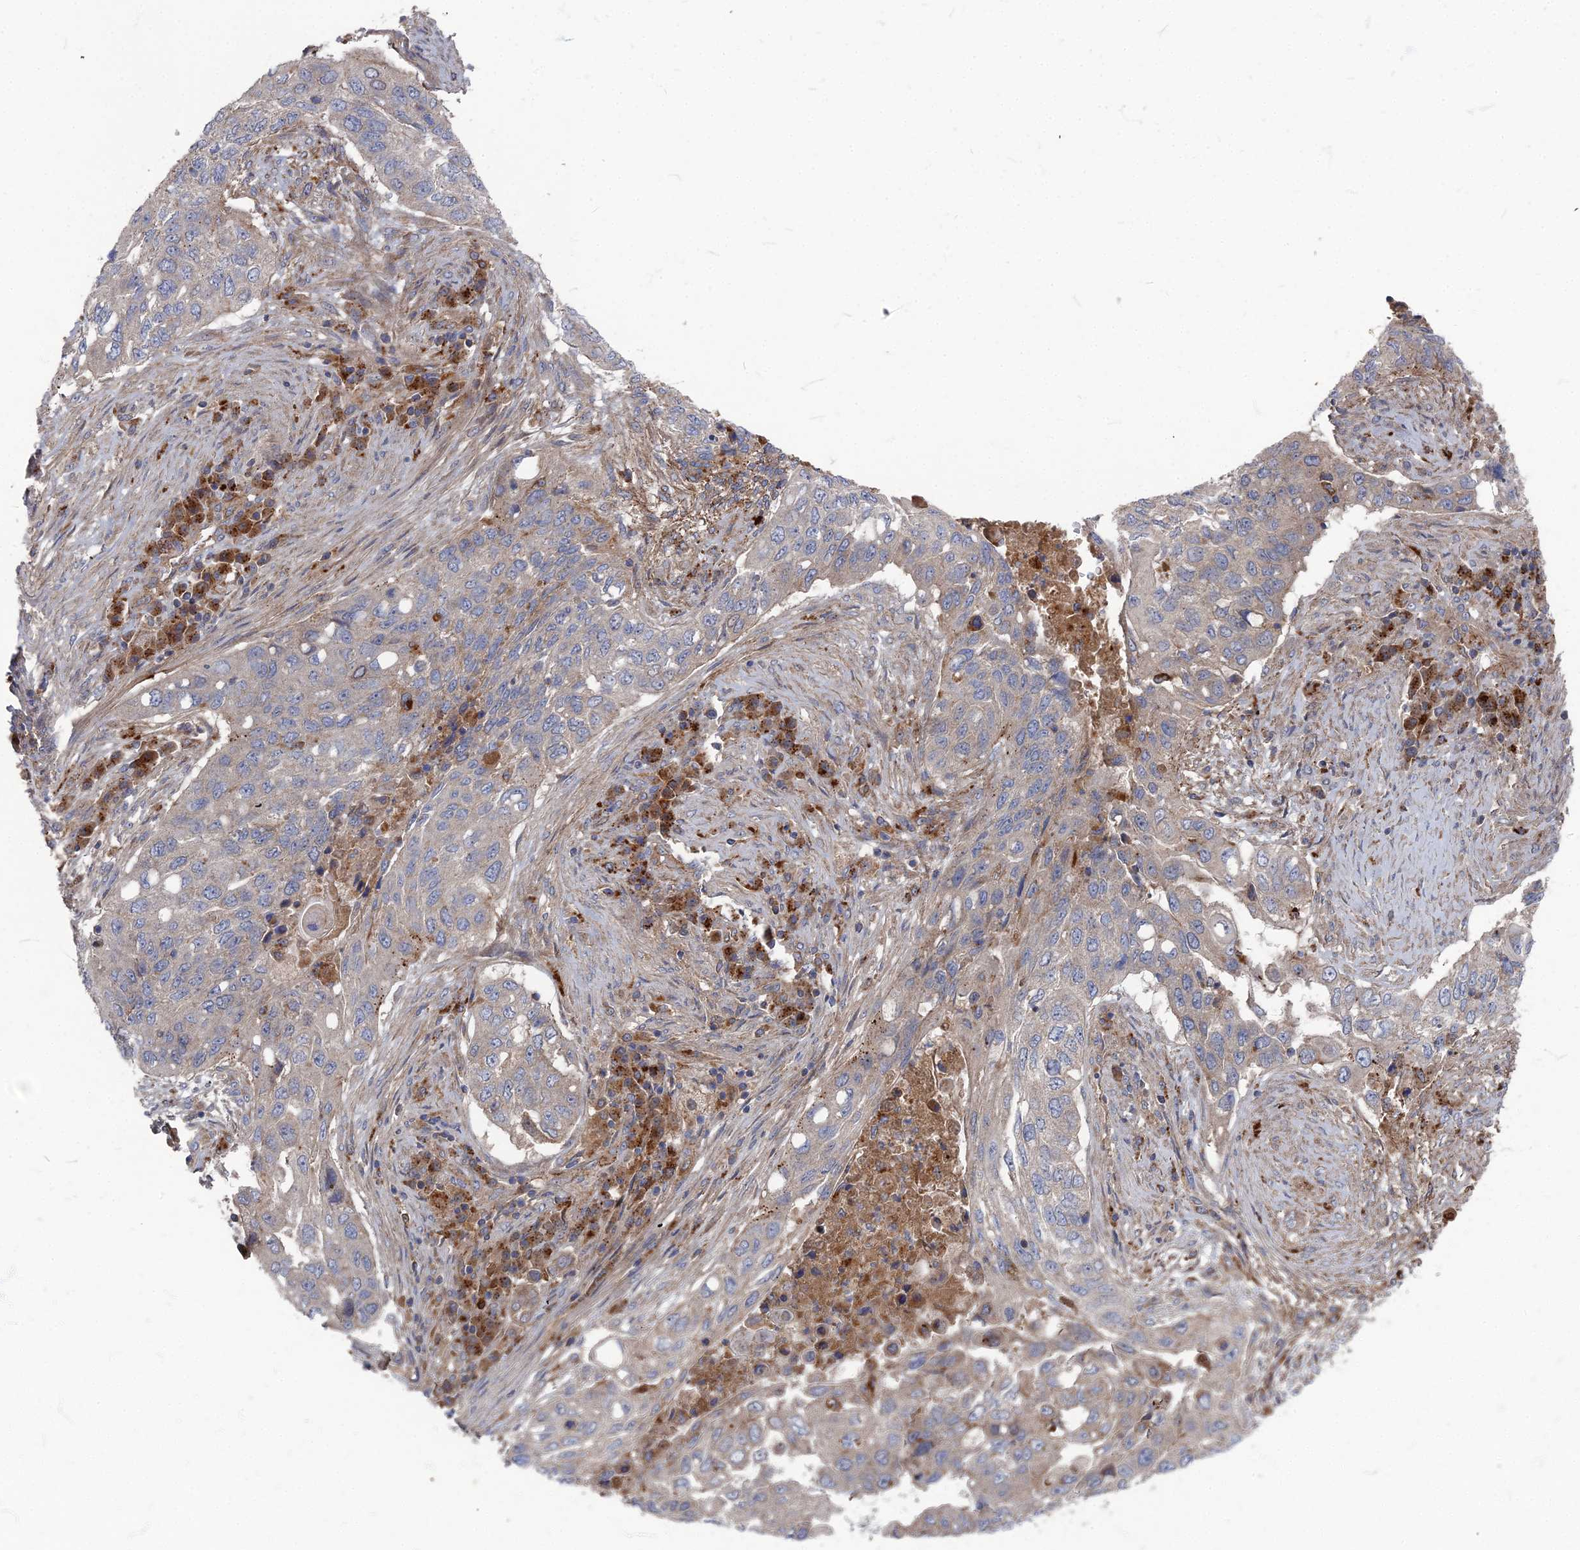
{"staining": {"intensity": "negative", "quantity": "none", "location": "none"}, "tissue": "lung cancer", "cell_type": "Tumor cells", "image_type": "cancer", "snomed": [{"axis": "morphology", "description": "Squamous cell carcinoma, NOS"}, {"axis": "topography", "description": "Lung"}], "caption": "Tumor cells are negative for brown protein staining in squamous cell carcinoma (lung).", "gene": "PPCDC", "patient": {"sex": "female", "age": 63}}